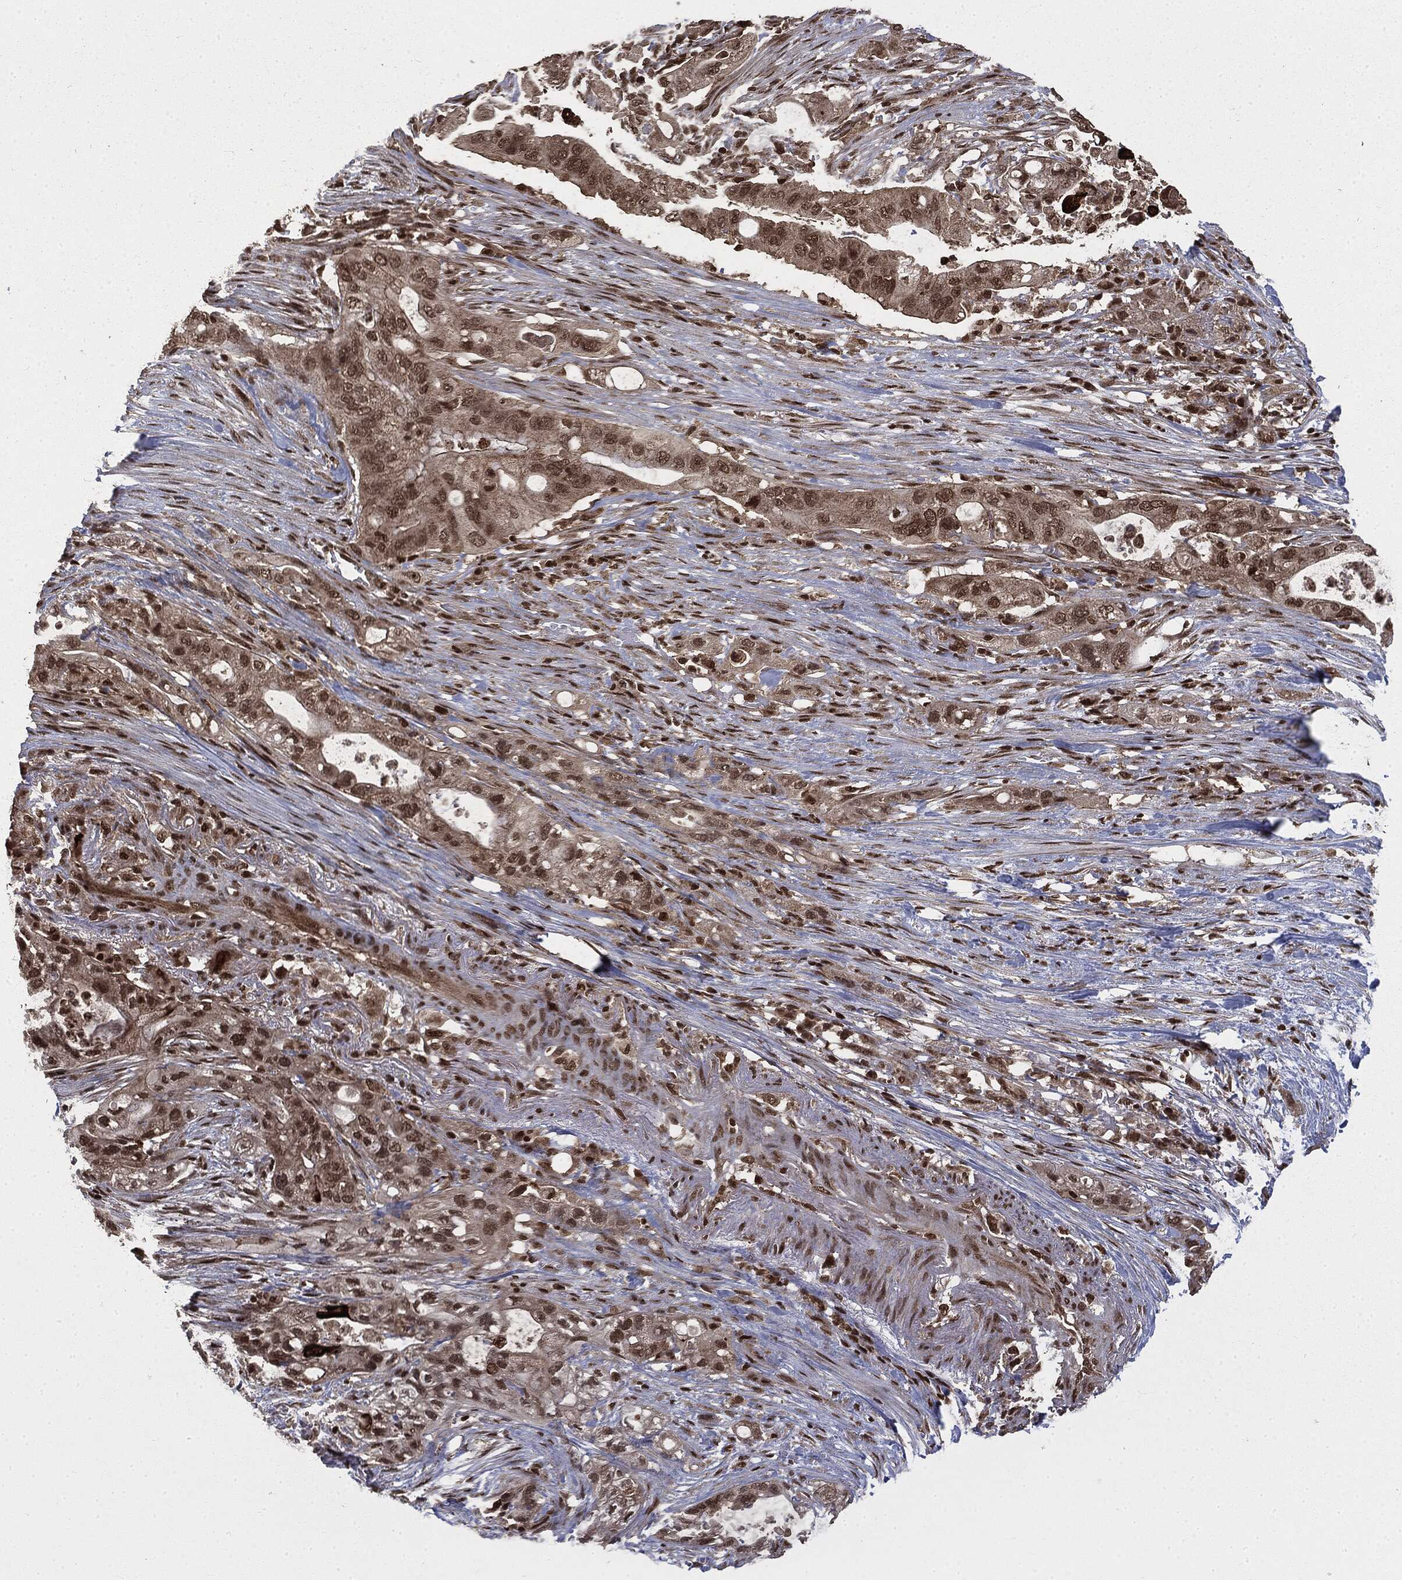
{"staining": {"intensity": "weak", "quantity": ">75%", "location": "cytoplasmic/membranous,nuclear"}, "tissue": "pancreatic cancer", "cell_type": "Tumor cells", "image_type": "cancer", "snomed": [{"axis": "morphology", "description": "Adenocarcinoma, NOS"}, {"axis": "topography", "description": "Pancreas"}], "caption": "Immunohistochemistry (DAB (3,3'-diaminobenzidine)) staining of human adenocarcinoma (pancreatic) shows weak cytoplasmic/membranous and nuclear protein positivity in about >75% of tumor cells.", "gene": "CTDP1", "patient": {"sex": "female", "age": 72}}